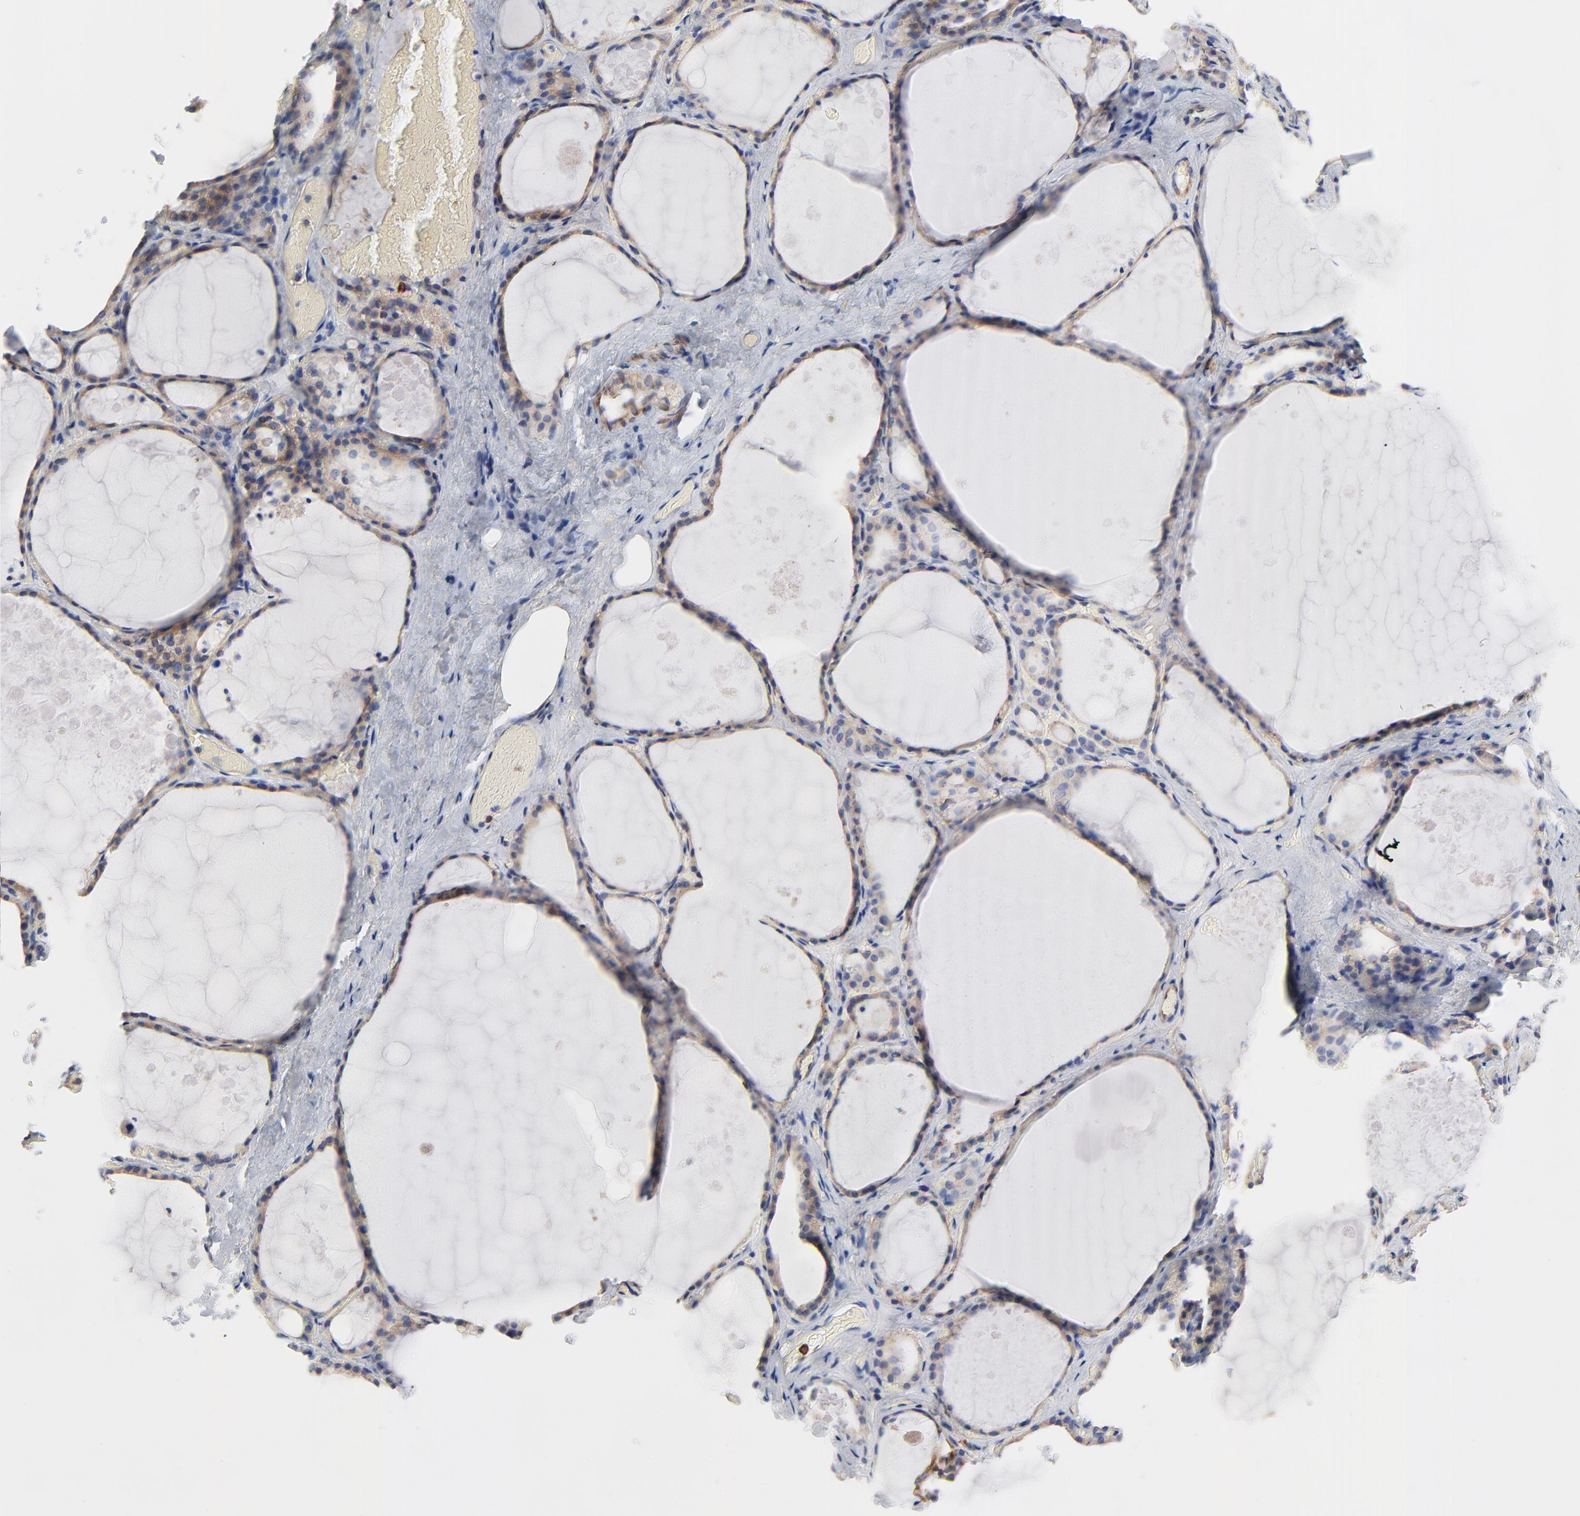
{"staining": {"intensity": "weak", "quantity": ">75%", "location": "cytoplasmic/membranous"}, "tissue": "thyroid gland", "cell_type": "Glandular cells", "image_type": "normal", "snomed": [{"axis": "morphology", "description": "Normal tissue, NOS"}, {"axis": "topography", "description": "Thyroid gland"}], "caption": "The immunohistochemical stain highlights weak cytoplasmic/membranous expression in glandular cells of normal thyroid gland. (DAB IHC with brightfield microscopy, high magnification).", "gene": "CD2AP", "patient": {"sex": "male", "age": 61}}